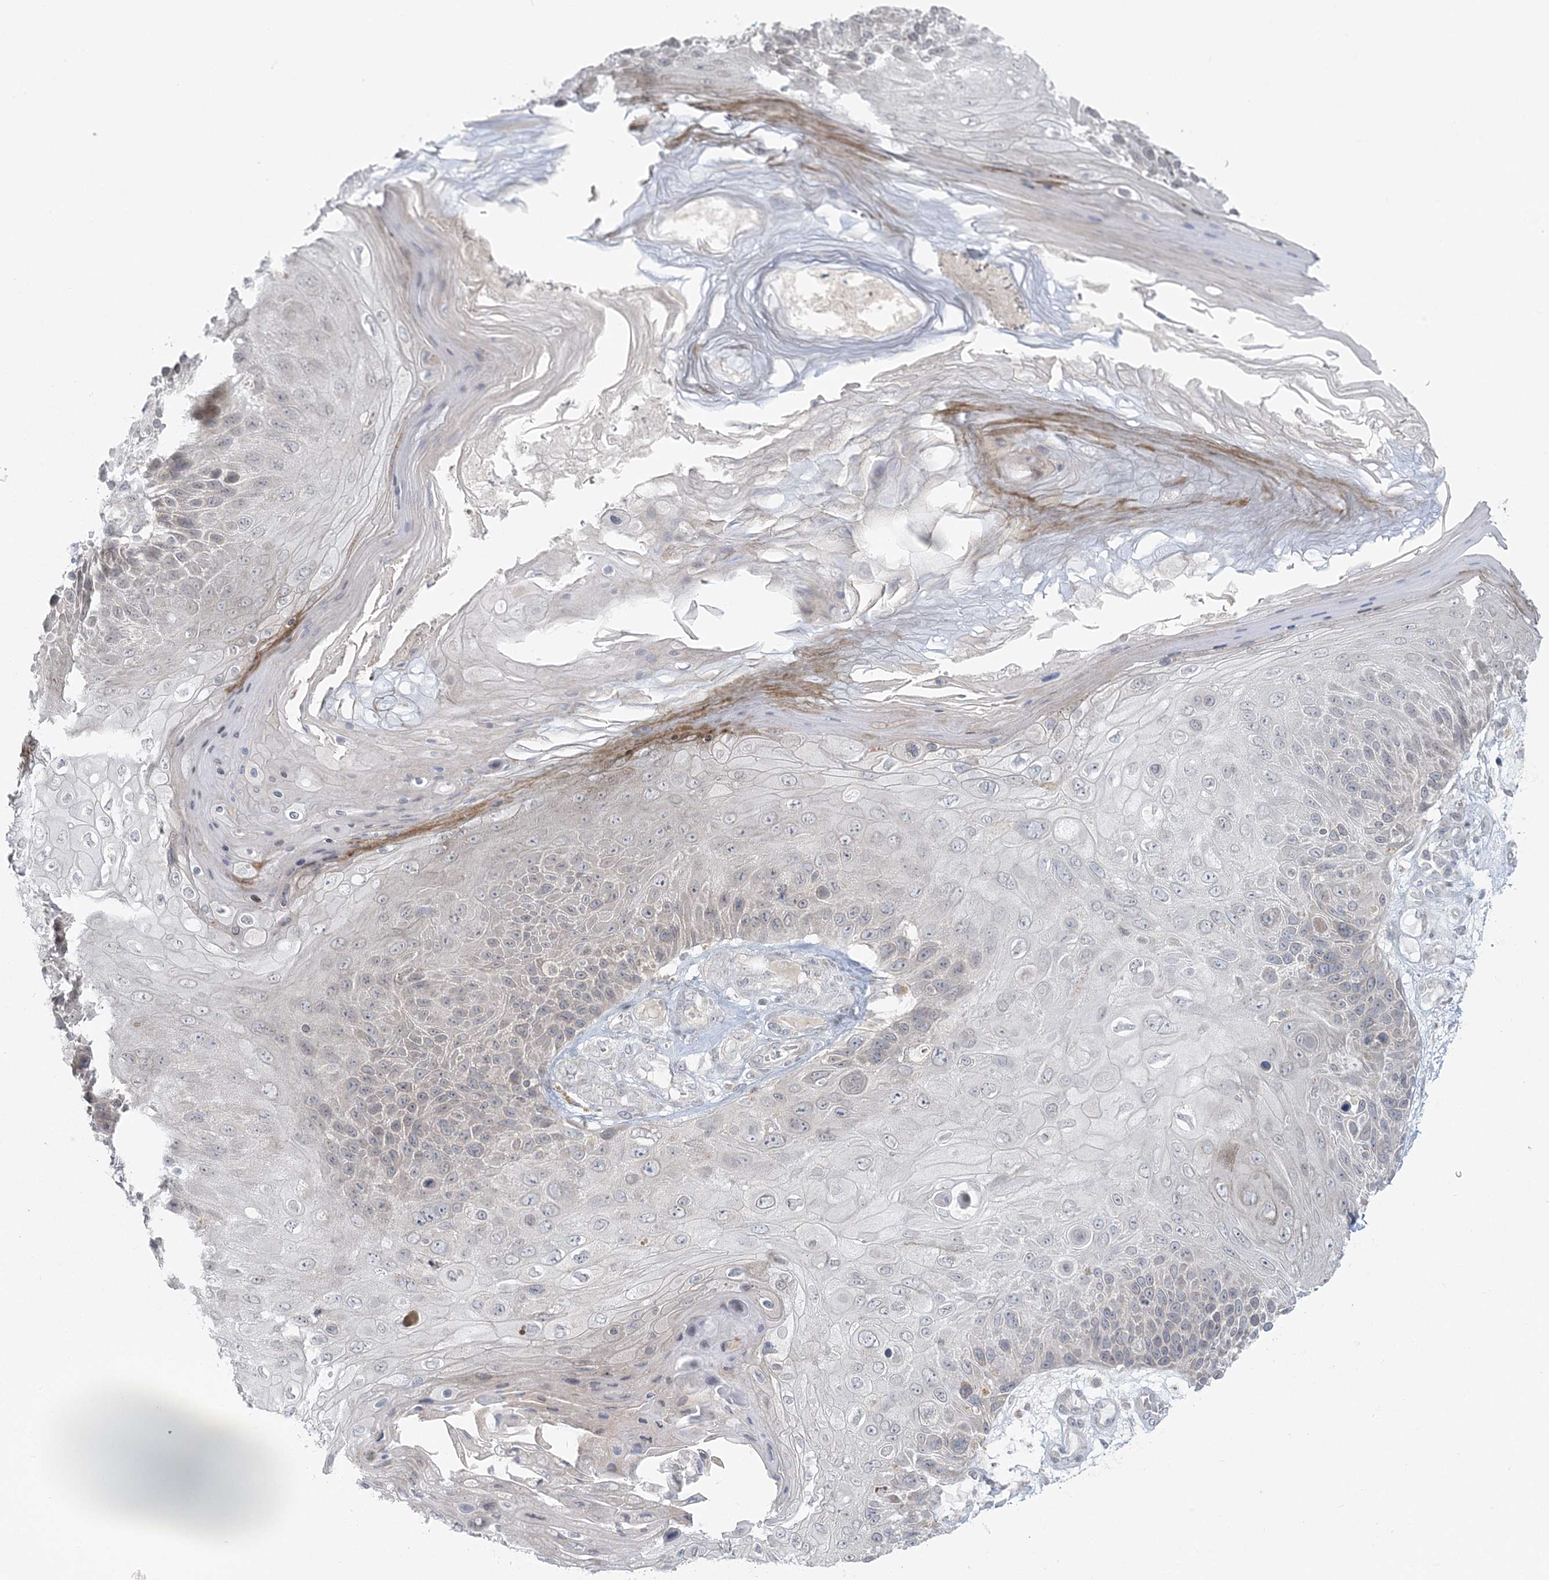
{"staining": {"intensity": "negative", "quantity": "none", "location": "none"}, "tissue": "skin cancer", "cell_type": "Tumor cells", "image_type": "cancer", "snomed": [{"axis": "morphology", "description": "Squamous cell carcinoma, NOS"}, {"axis": "topography", "description": "Skin"}], "caption": "Tumor cells are negative for protein expression in human squamous cell carcinoma (skin).", "gene": "BLTP3A", "patient": {"sex": "female", "age": 88}}